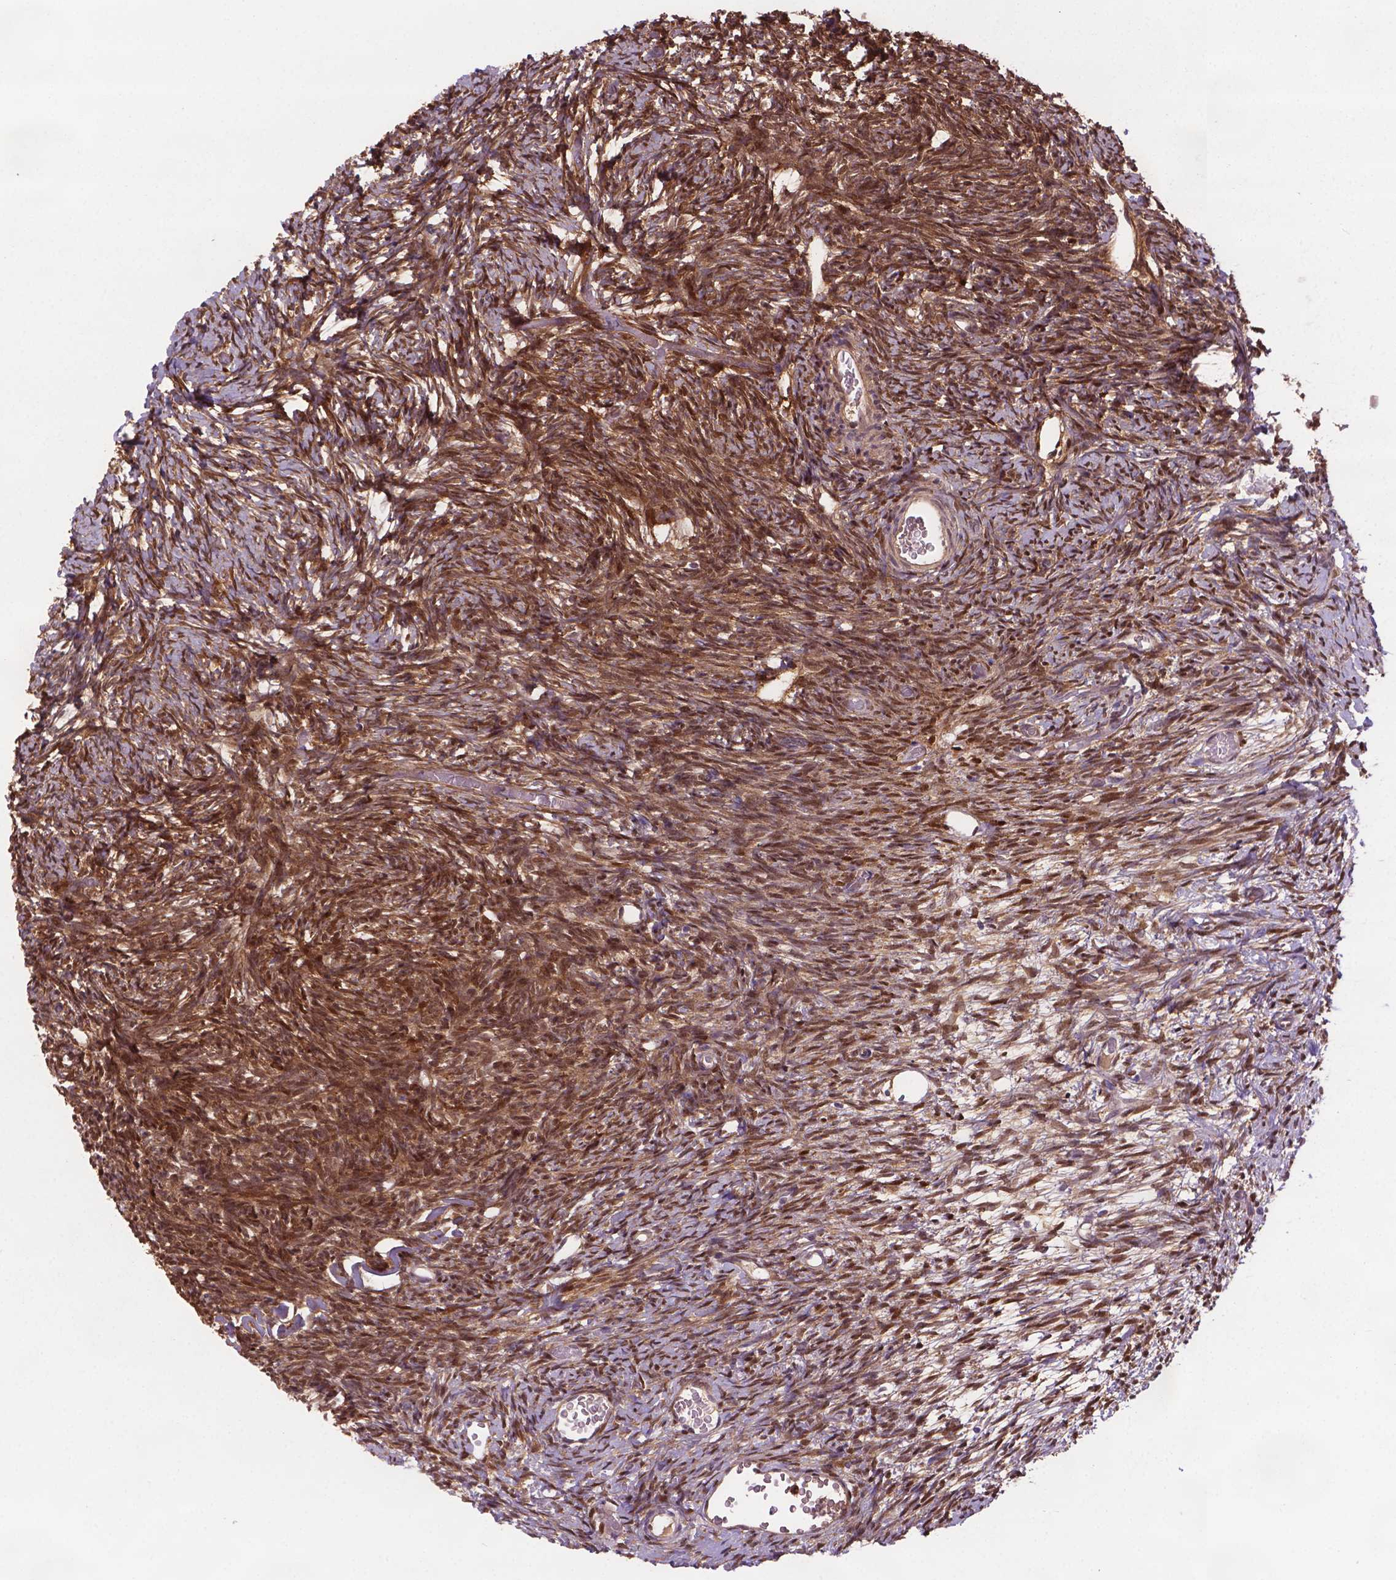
{"staining": {"intensity": "moderate", "quantity": ">75%", "location": "cytoplasmic/membranous,nuclear"}, "tissue": "ovary", "cell_type": "Follicle cells", "image_type": "normal", "snomed": [{"axis": "morphology", "description": "Normal tissue, NOS"}, {"axis": "topography", "description": "Ovary"}], "caption": "The micrograph reveals staining of benign ovary, revealing moderate cytoplasmic/membranous,nuclear protein positivity (brown color) within follicle cells.", "gene": "PLIN3", "patient": {"sex": "female", "age": 39}}